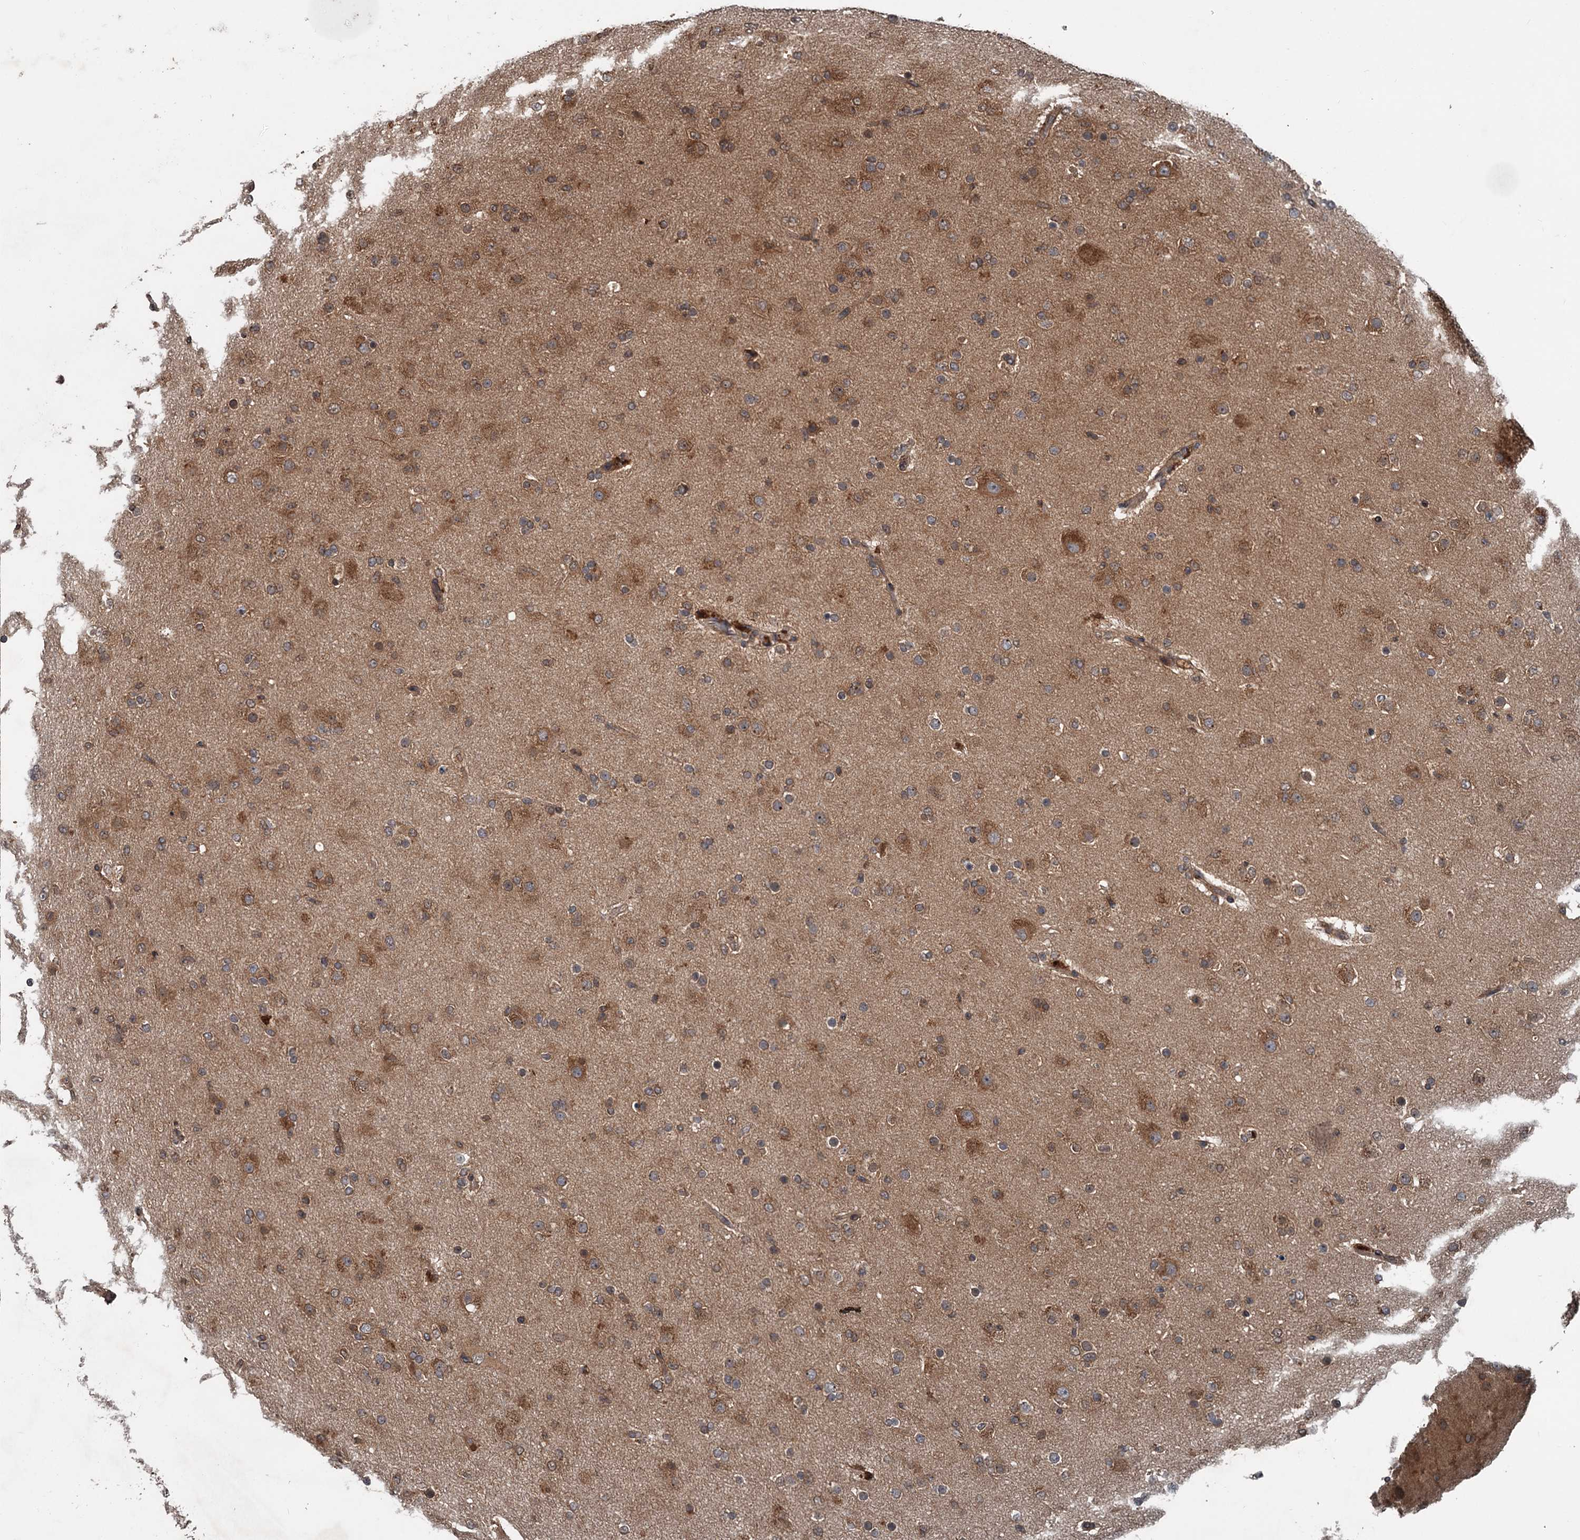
{"staining": {"intensity": "moderate", "quantity": ">75%", "location": "cytoplasmic/membranous"}, "tissue": "glioma", "cell_type": "Tumor cells", "image_type": "cancer", "snomed": [{"axis": "morphology", "description": "Glioma, malignant, Low grade"}, {"axis": "topography", "description": "Brain"}], "caption": "A brown stain shows moderate cytoplasmic/membranous expression of a protein in human glioma tumor cells. The staining was performed using DAB, with brown indicating positive protein expression. Nuclei are stained blue with hematoxylin.", "gene": "N4BP2L2", "patient": {"sex": "male", "age": 65}}